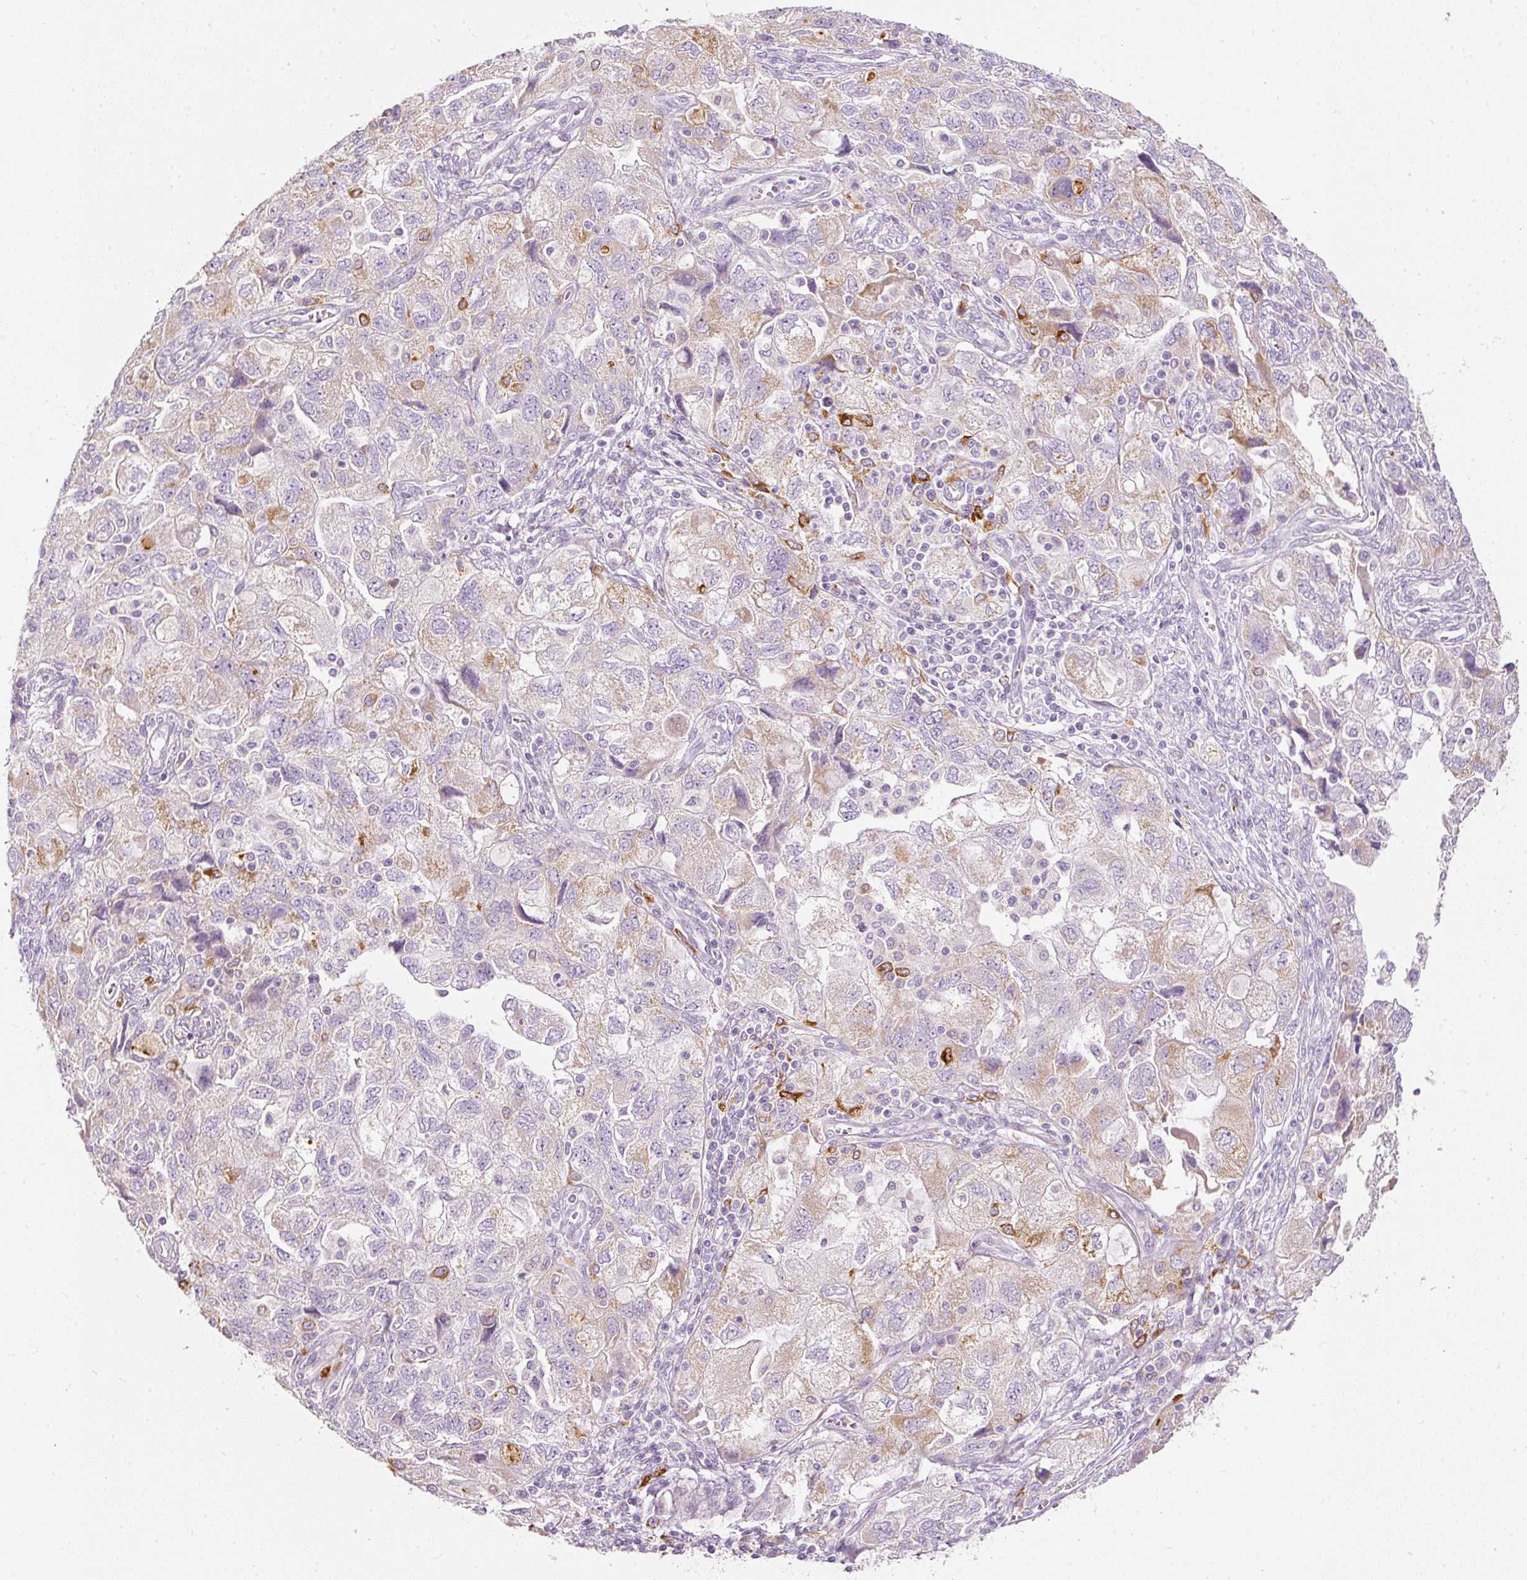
{"staining": {"intensity": "moderate", "quantity": "<25%", "location": "cytoplasmic/membranous"}, "tissue": "ovarian cancer", "cell_type": "Tumor cells", "image_type": "cancer", "snomed": [{"axis": "morphology", "description": "Carcinoma, NOS"}, {"axis": "morphology", "description": "Cystadenocarcinoma, serous, NOS"}, {"axis": "topography", "description": "Ovary"}], "caption": "Human ovarian serous cystadenocarcinoma stained with a protein marker demonstrates moderate staining in tumor cells.", "gene": "MTHFD2", "patient": {"sex": "female", "age": 69}}